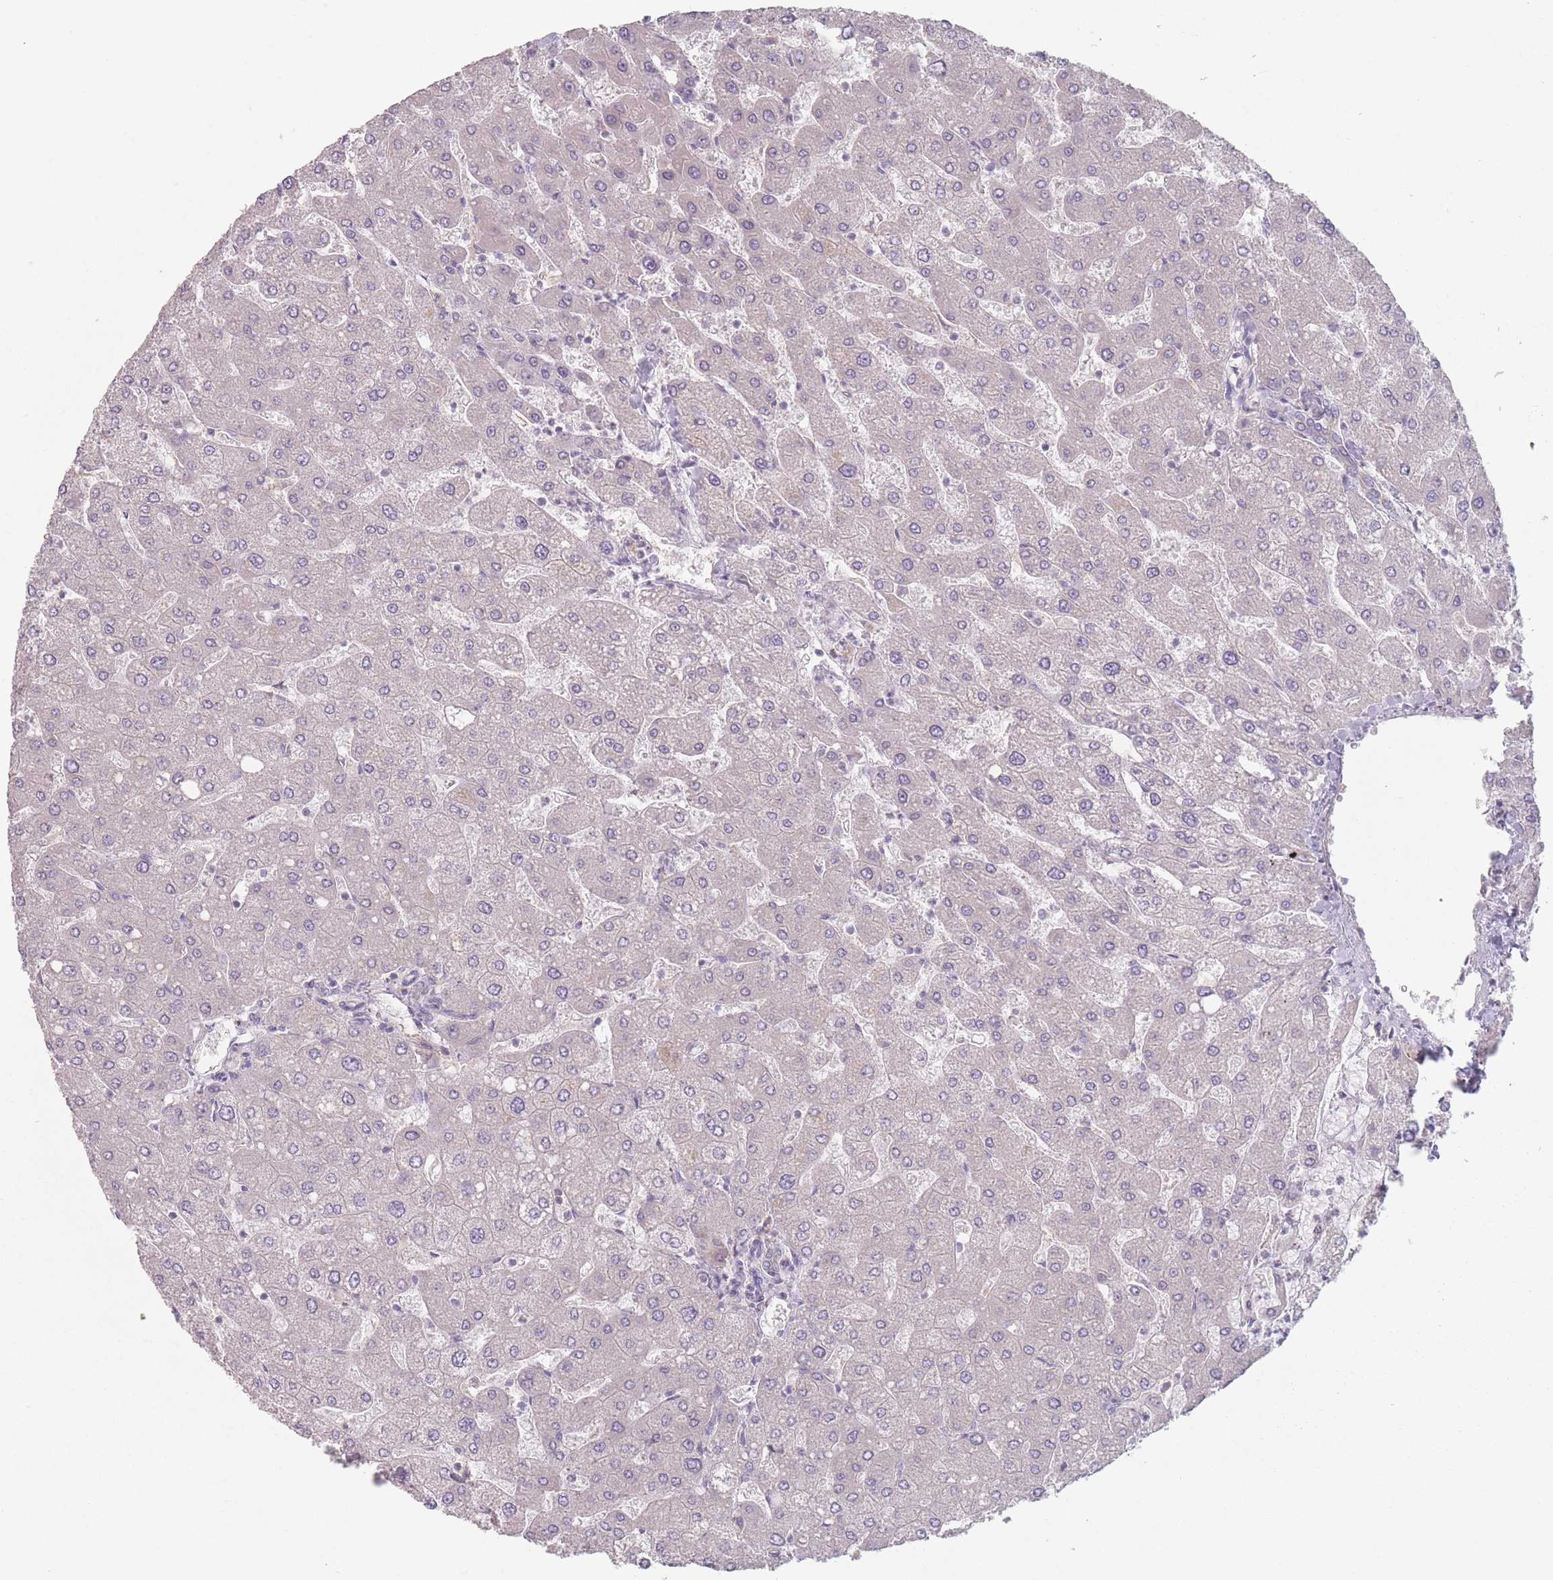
{"staining": {"intensity": "negative", "quantity": "none", "location": "none"}, "tissue": "liver", "cell_type": "Cholangiocytes", "image_type": "normal", "snomed": [{"axis": "morphology", "description": "Normal tissue, NOS"}, {"axis": "topography", "description": "Liver"}], "caption": "This is an immunohistochemistry (IHC) micrograph of benign human liver. There is no expression in cholangiocytes.", "gene": "AKAIN1", "patient": {"sex": "male", "age": 55}}